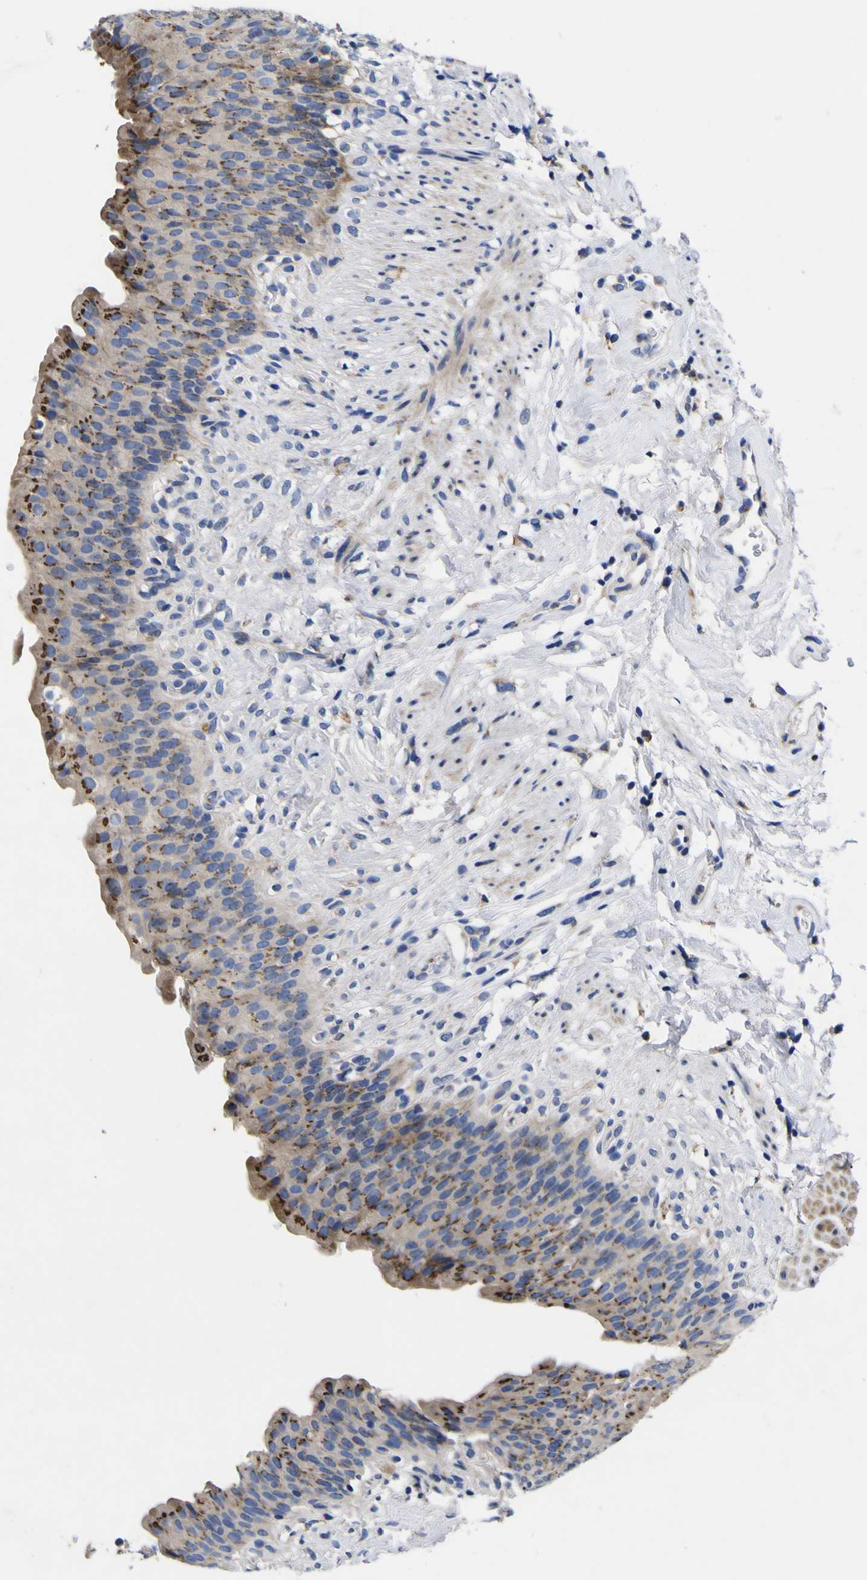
{"staining": {"intensity": "strong", "quantity": "25%-75%", "location": "cytoplasmic/membranous"}, "tissue": "urinary bladder", "cell_type": "Urothelial cells", "image_type": "normal", "snomed": [{"axis": "morphology", "description": "Normal tissue, NOS"}, {"axis": "topography", "description": "Urinary bladder"}], "caption": "IHC (DAB) staining of benign urinary bladder exhibits strong cytoplasmic/membranous protein staining in approximately 25%-75% of urothelial cells.", "gene": "COA1", "patient": {"sex": "female", "age": 79}}